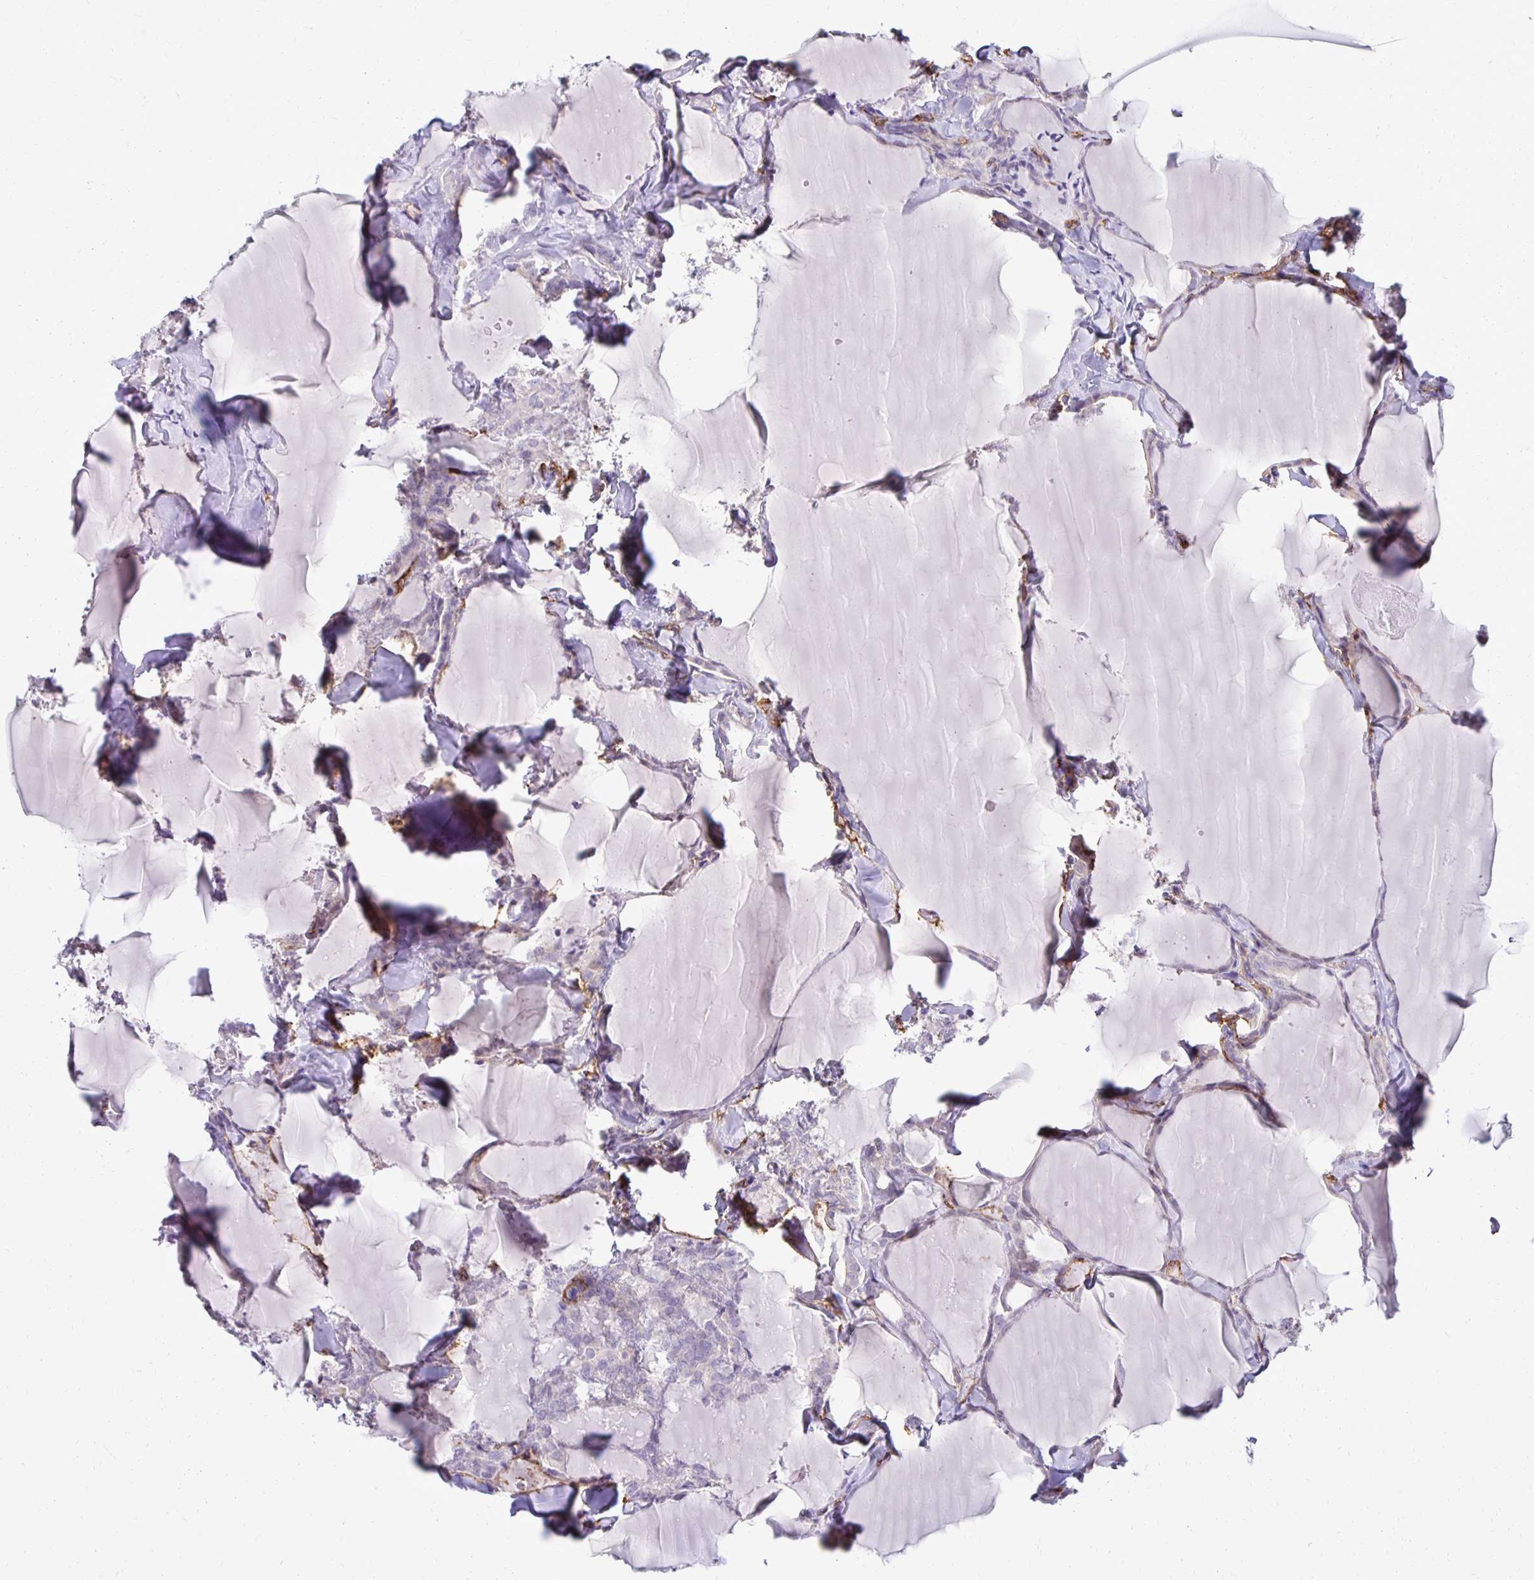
{"staining": {"intensity": "negative", "quantity": "none", "location": "none"}, "tissue": "thyroid cancer", "cell_type": "Tumor cells", "image_type": "cancer", "snomed": [{"axis": "morphology", "description": "Papillary adenocarcinoma, NOS"}, {"axis": "topography", "description": "Thyroid gland"}], "caption": "IHC of human papillary adenocarcinoma (thyroid) demonstrates no positivity in tumor cells. Brightfield microscopy of IHC stained with DAB (3,3'-diaminobenzidine) (brown) and hematoxylin (blue), captured at high magnification.", "gene": "TTYH1", "patient": {"sex": "male", "age": 30}}